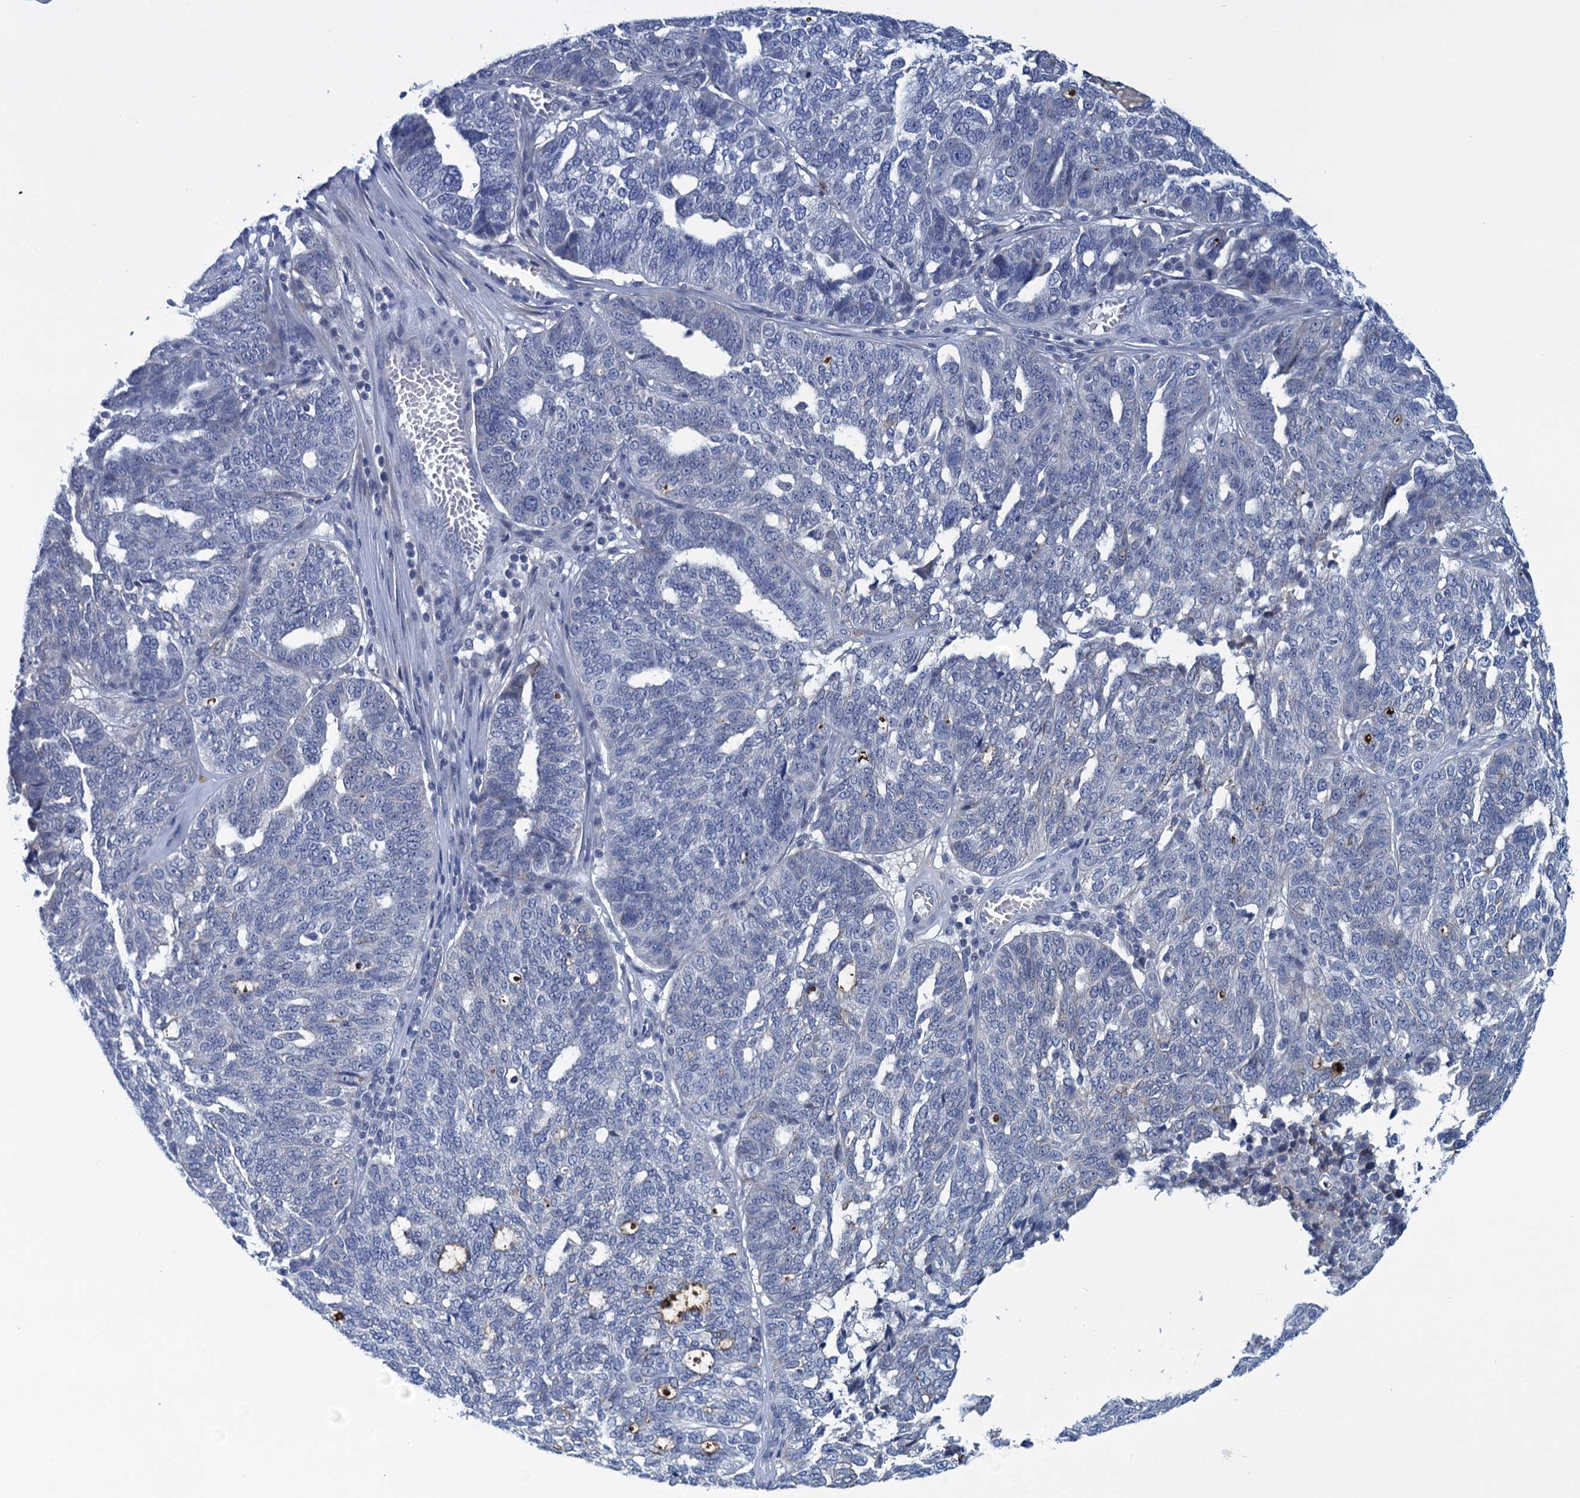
{"staining": {"intensity": "negative", "quantity": "none", "location": "none"}, "tissue": "ovarian cancer", "cell_type": "Tumor cells", "image_type": "cancer", "snomed": [{"axis": "morphology", "description": "Cystadenocarcinoma, serous, NOS"}, {"axis": "topography", "description": "Ovary"}], "caption": "Immunohistochemical staining of human ovarian serous cystadenocarcinoma shows no significant staining in tumor cells.", "gene": "SCEL", "patient": {"sex": "female", "age": 59}}